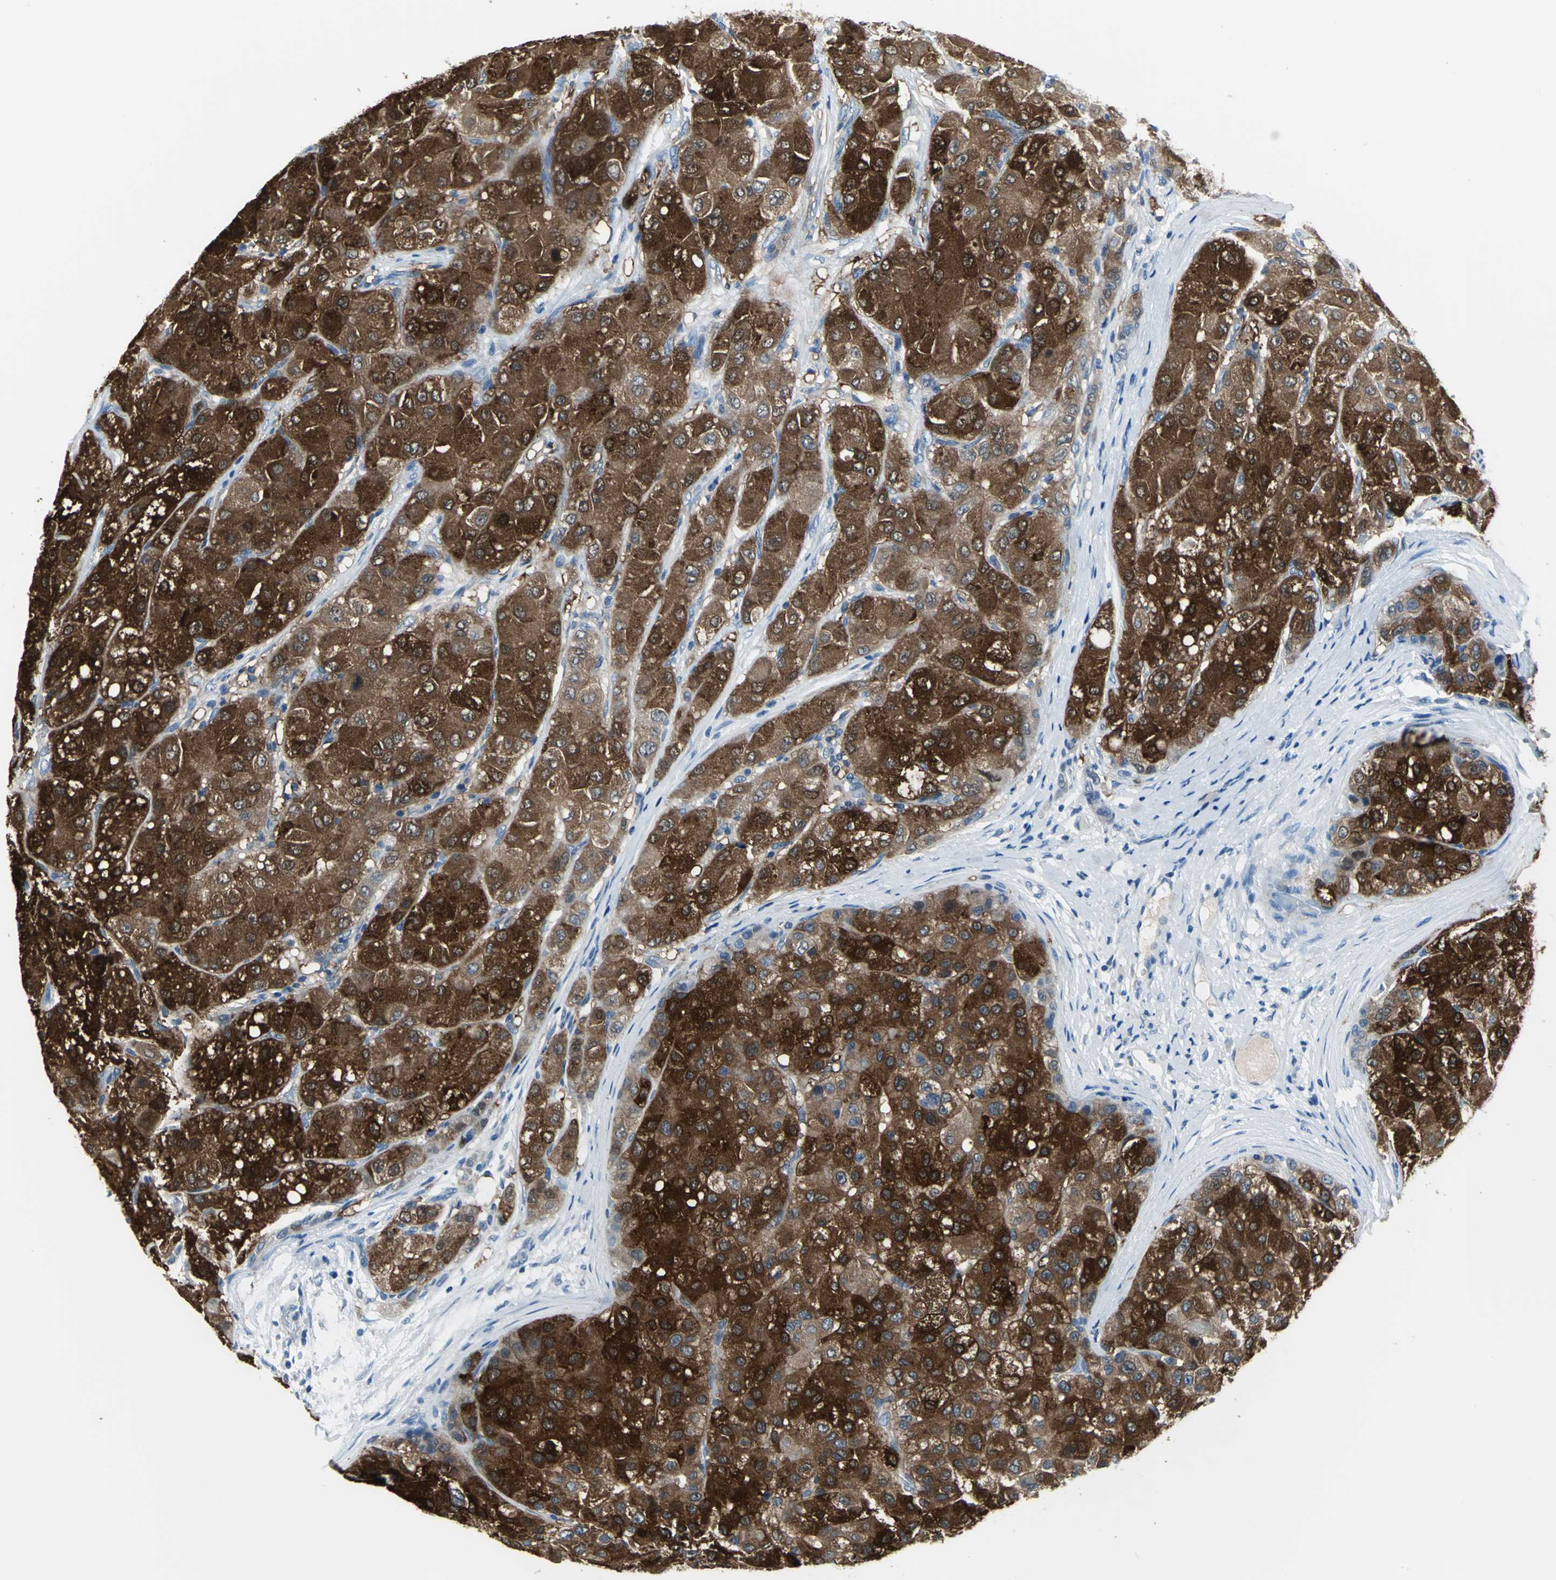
{"staining": {"intensity": "strong", "quantity": ">75%", "location": "cytoplasmic/membranous"}, "tissue": "liver cancer", "cell_type": "Tumor cells", "image_type": "cancer", "snomed": [{"axis": "morphology", "description": "Carcinoma, Hepatocellular, NOS"}, {"axis": "topography", "description": "Liver"}], "caption": "This histopathology image reveals hepatocellular carcinoma (liver) stained with IHC to label a protein in brown. The cytoplasmic/membranous of tumor cells show strong positivity for the protein. Nuclei are counter-stained blue.", "gene": "PKLR", "patient": {"sex": "male", "age": 80}}